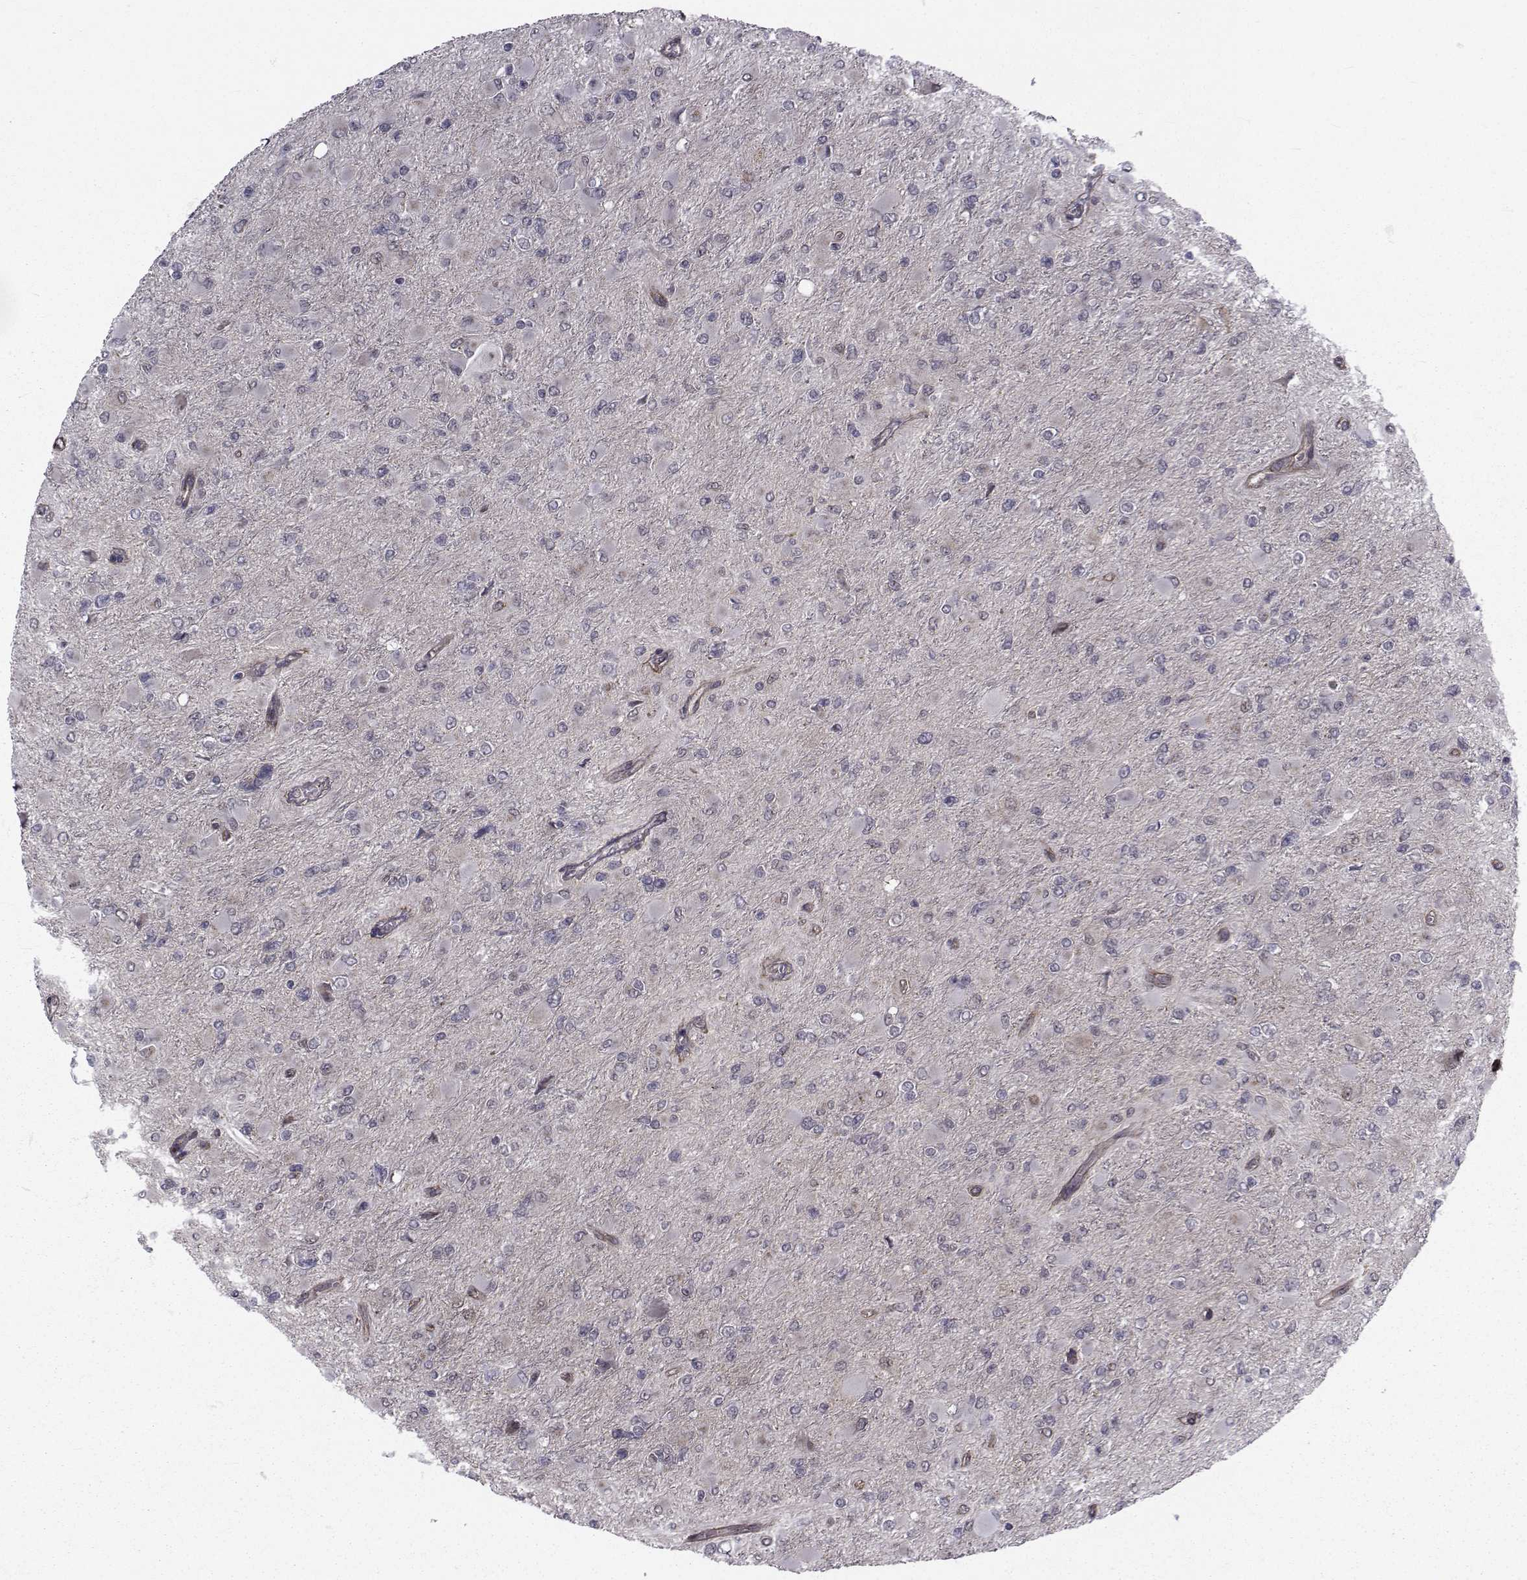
{"staining": {"intensity": "negative", "quantity": "none", "location": "none"}, "tissue": "glioma", "cell_type": "Tumor cells", "image_type": "cancer", "snomed": [{"axis": "morphology", "description": "Glioma, malignant, High grade"}, {"axis": "topography", "description": "Cerebral cortex"}], "caption": "Immunohistochemistry (IHC) histopathology image of human glioma stained for a protein (brown), which exhibits no expression in tumor cells.", "gene": "ATP6V1C2", "patient": {"sex": "female", "age": 36}}